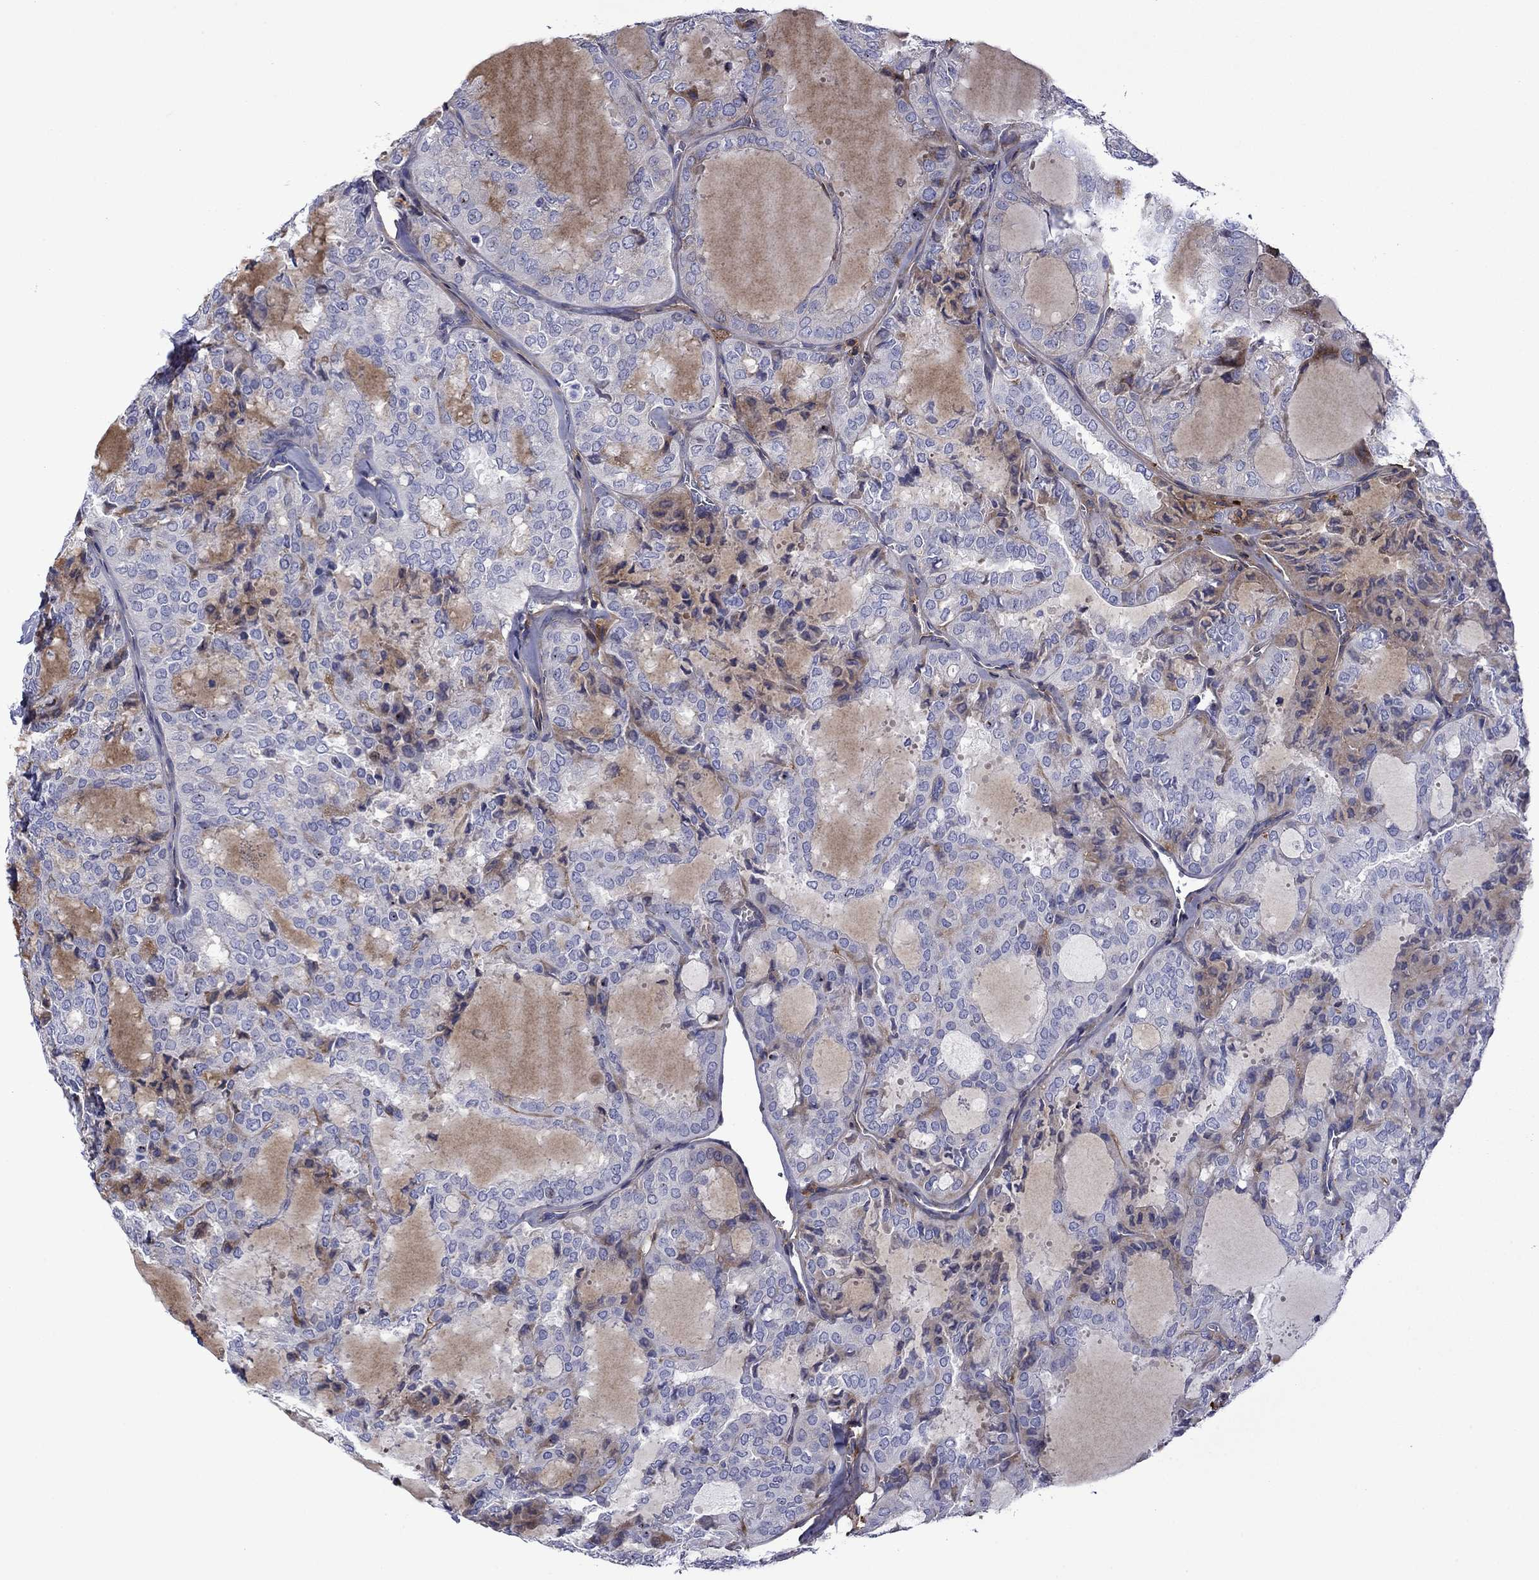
{"staining": {"intensity": "weak", "quantity": "<25%", "location": "cytoplasmic/membranous"}, "tissue": "thyroid cancer", "cell_type": "Tumor cells", "image_type": "cancer", "snomed": [{"axis": "morphology", "description": "Follicular adenoma carcinoma, NOS"}, {"axis": "topography", "description": "Thyroid gland"}], "caption": "Tumor cells are negative for brown protein staining in follicular adenoma carcinoma (thyroid).", "gene": "HSPG2", "patient": {"sex": "male", "age": 75}}